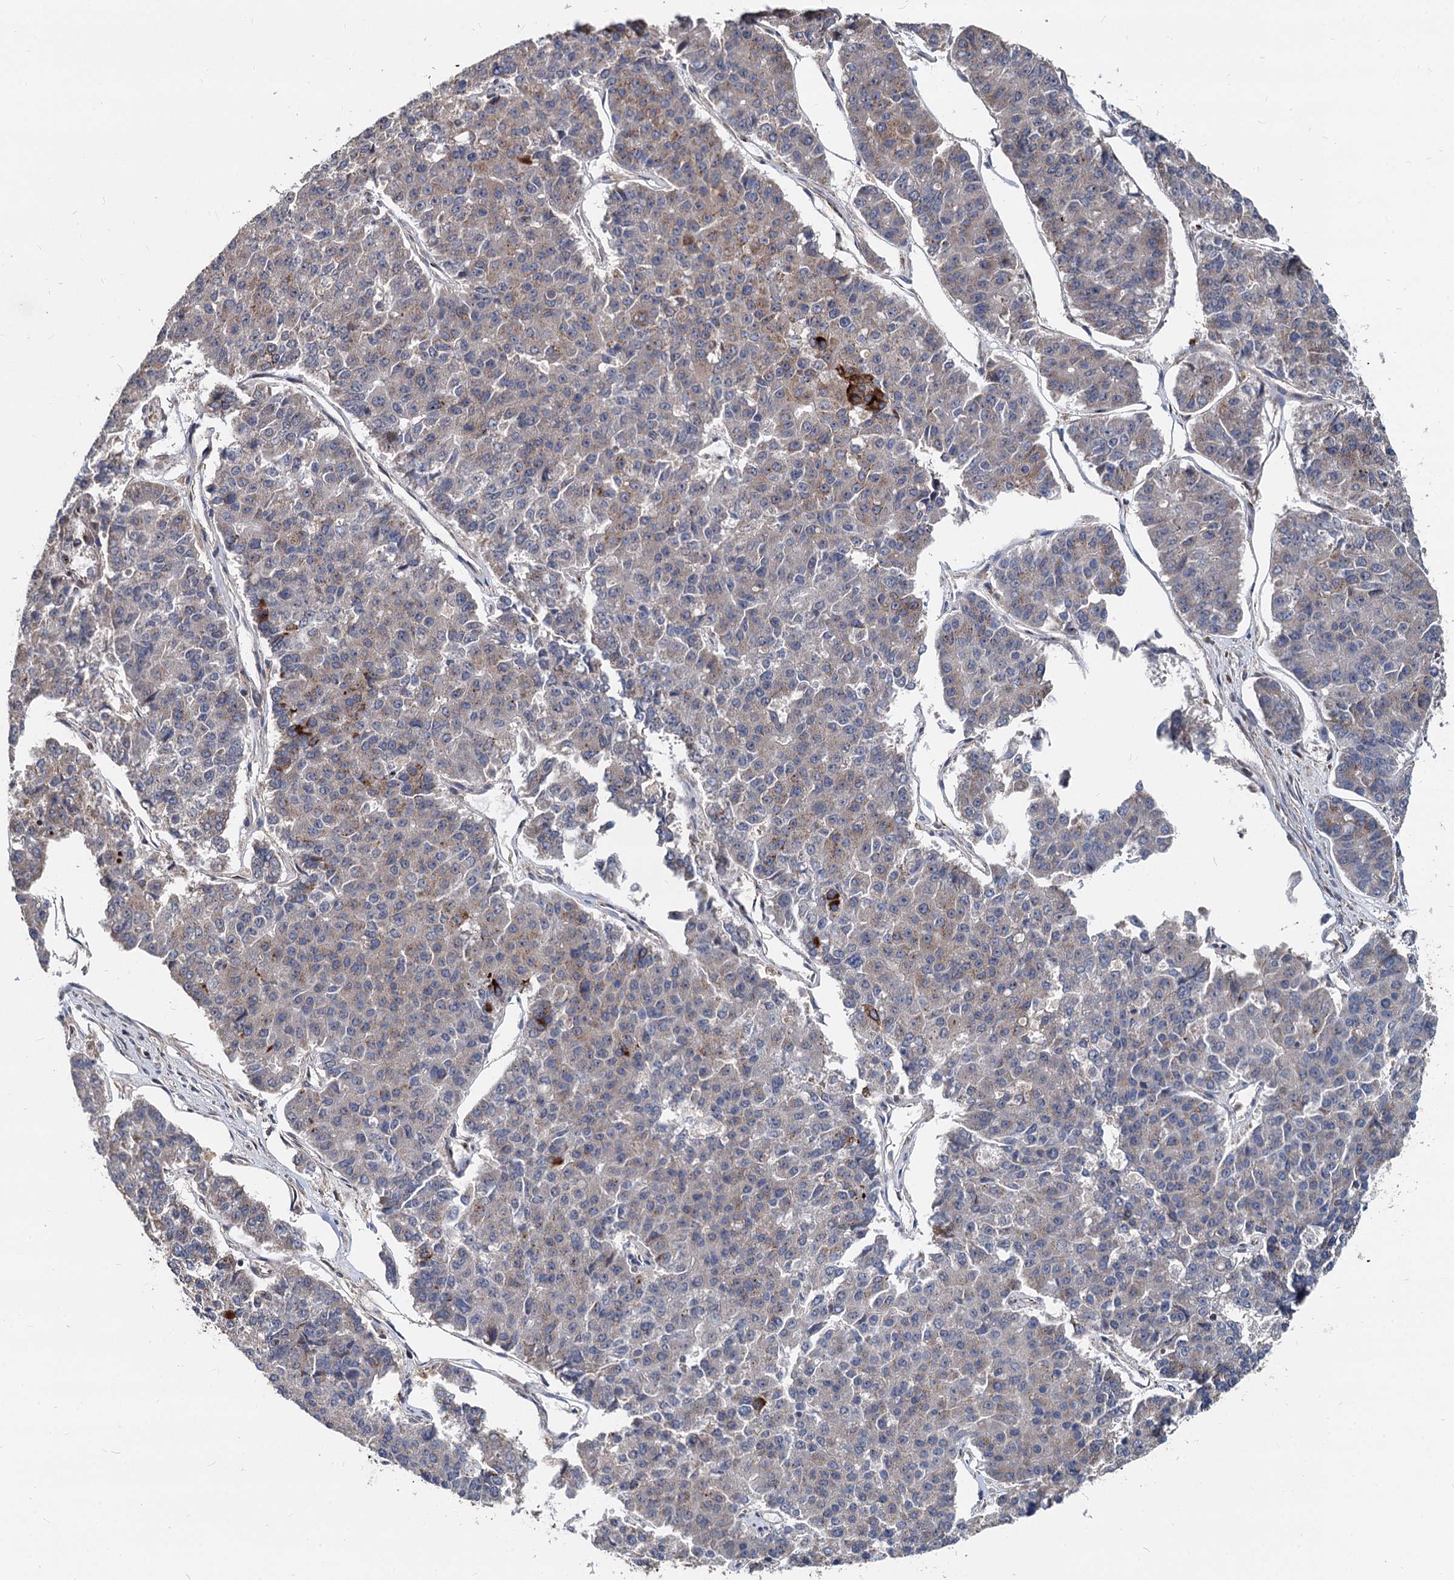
{"staining": {"intensity": "moderate", "quantity": "25%-75%", "location": "cytoplasmic/membranous"}, "tissue": "pancreatic cancer", "cell_type": "Tumor cells", "image_type": "cancer", "snomed": [{"axis": "morphology", "description": "Adenocarcinoma, NOS"}, {"axis": "topography", "description": "Pancreas"}], "caption": "Human pancreatic cancer (adenocarcinoma) stained for a protein (brown) shows moderate cytoplasmic/membranous positive staining in approximately 25%-75% of tumor cells.", "gene": "STIM1", "patient": {"sex": "male", "age": 50}}